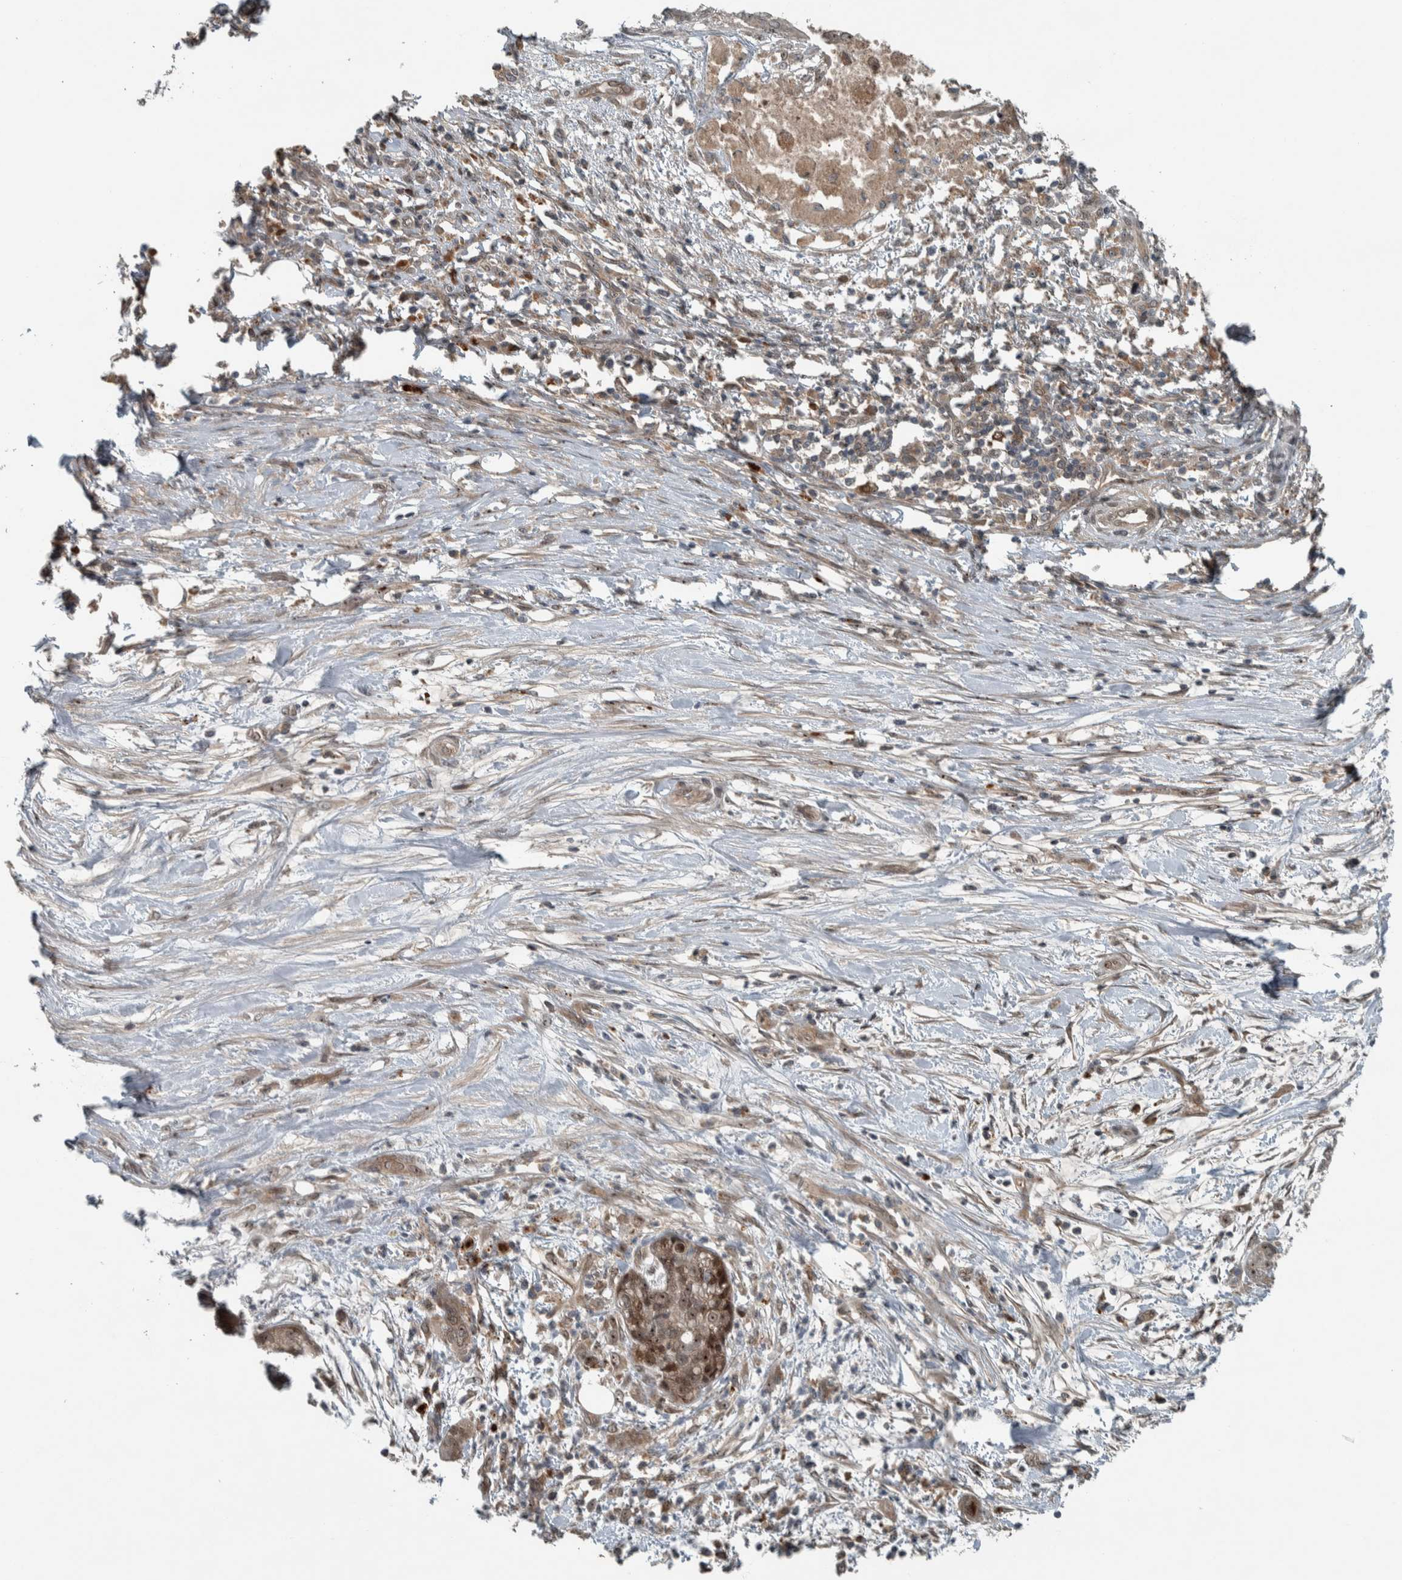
{"staining": {"intensity": "moderate", "quantity": ">75%", "location": "cytoplasmic/membranous,nuclear"}, "tissue": "pancreatic cancer", "cell_type": "Tumor cells", "image_type": "cancer", "snomed": [{"axis": "morphology", "description": "Adenocarcinoma, NOS"}, {"axis": "topography", "description": "Pancreas"}], "caption": "A histopathology image showing moderate cytoplasmic/membranous and nuclear staining in approximately >75% of tumor cells in pancreatic adenocarcinoma, as visualized by brown immunohistochemical staining.", "gene": "XPO5", "patient": {"sex": "female", "age": 78}}